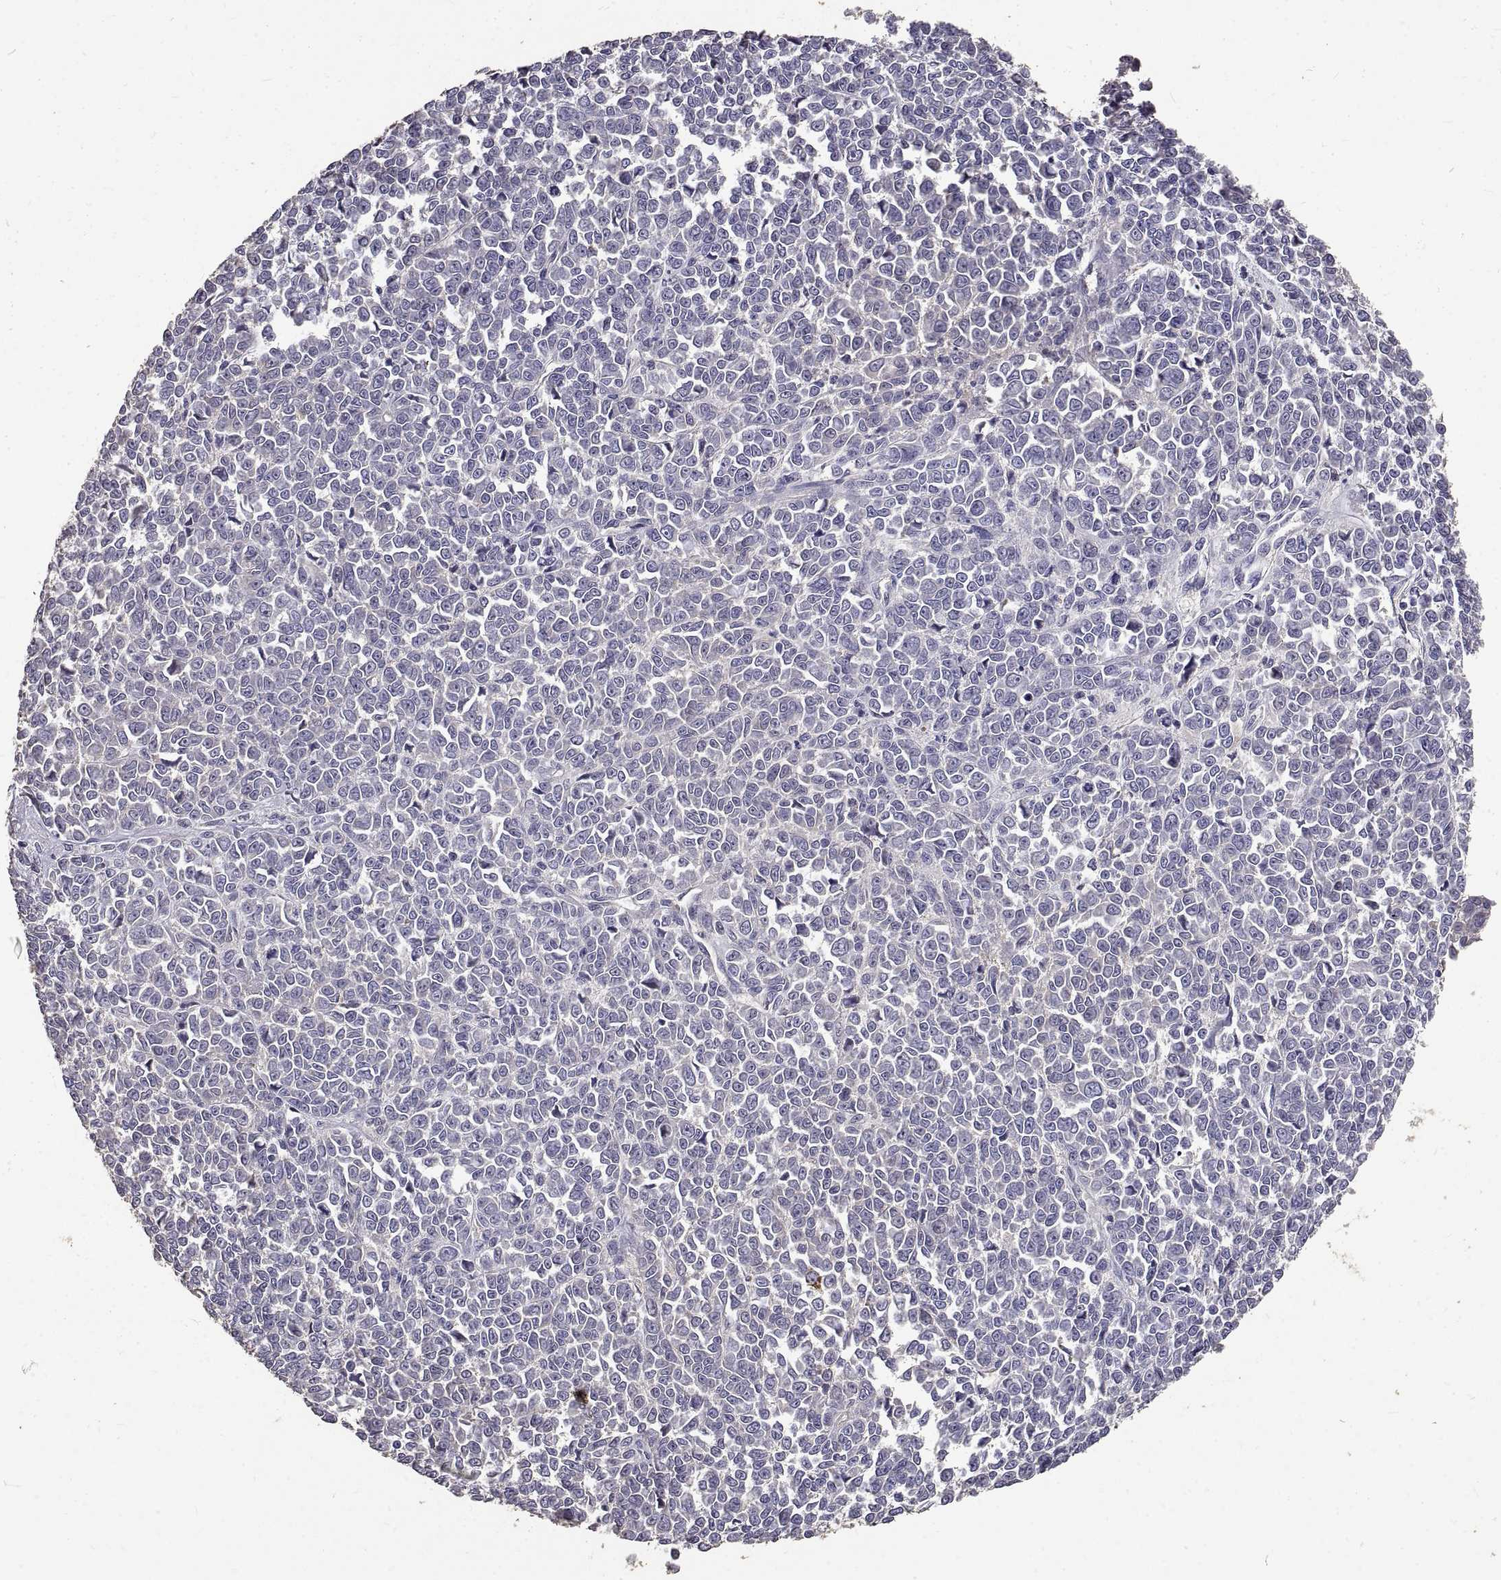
{"staining": {"intensity": "weak", "quantity": "<25%", "location": "cytoplasmic/membranous"}, "tissue": "melanoma", "cell_type": "Tumor cells", "image_type": "cancer", "snomed": [{"axis": "morphology", "description": "Malignant melanoma, NOS"}, {"axis": "topography", "description": "Skin"}], "caption": "The histopathology image exhibits no significant expression in tumor cells of malignant melanoma.", "gene": "PEA15", "patient": {"sex": "female", "age": 95}}